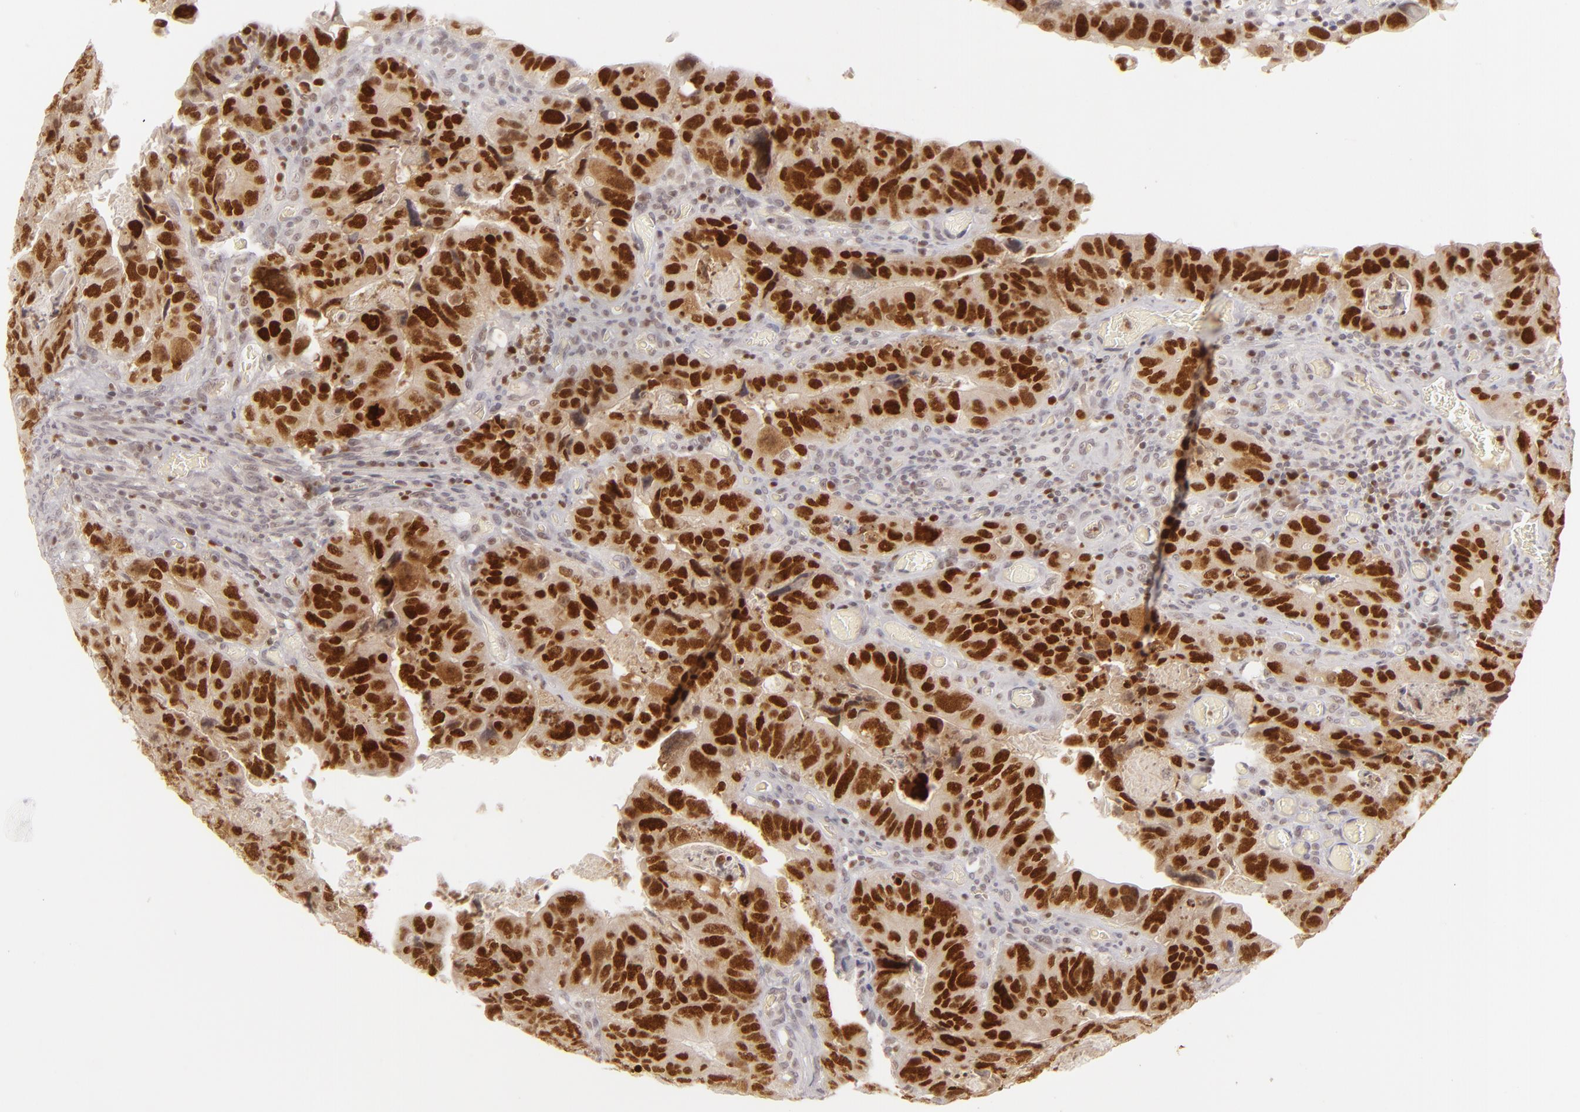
{"staining": {"intensity": "strong", "quantity": ">75%", "location": "nuclear"}, "tissue": "colorectal cancer", "cell_type": "Tumor cells", "image_type": "cancer", "snomed": [{"axis": "morphology", "description": "Adenocarcinoma, NOS"}, {"axis": "topography", "description": "Rectum"}], "caption": "Protein expression analysis of colorectal cancer (adenocarcinoma) reveals strong nuclear positivity in about >75% of tumor cells.", "gene": "FEN1", "patient": {"sex": "female", "age": 82}}